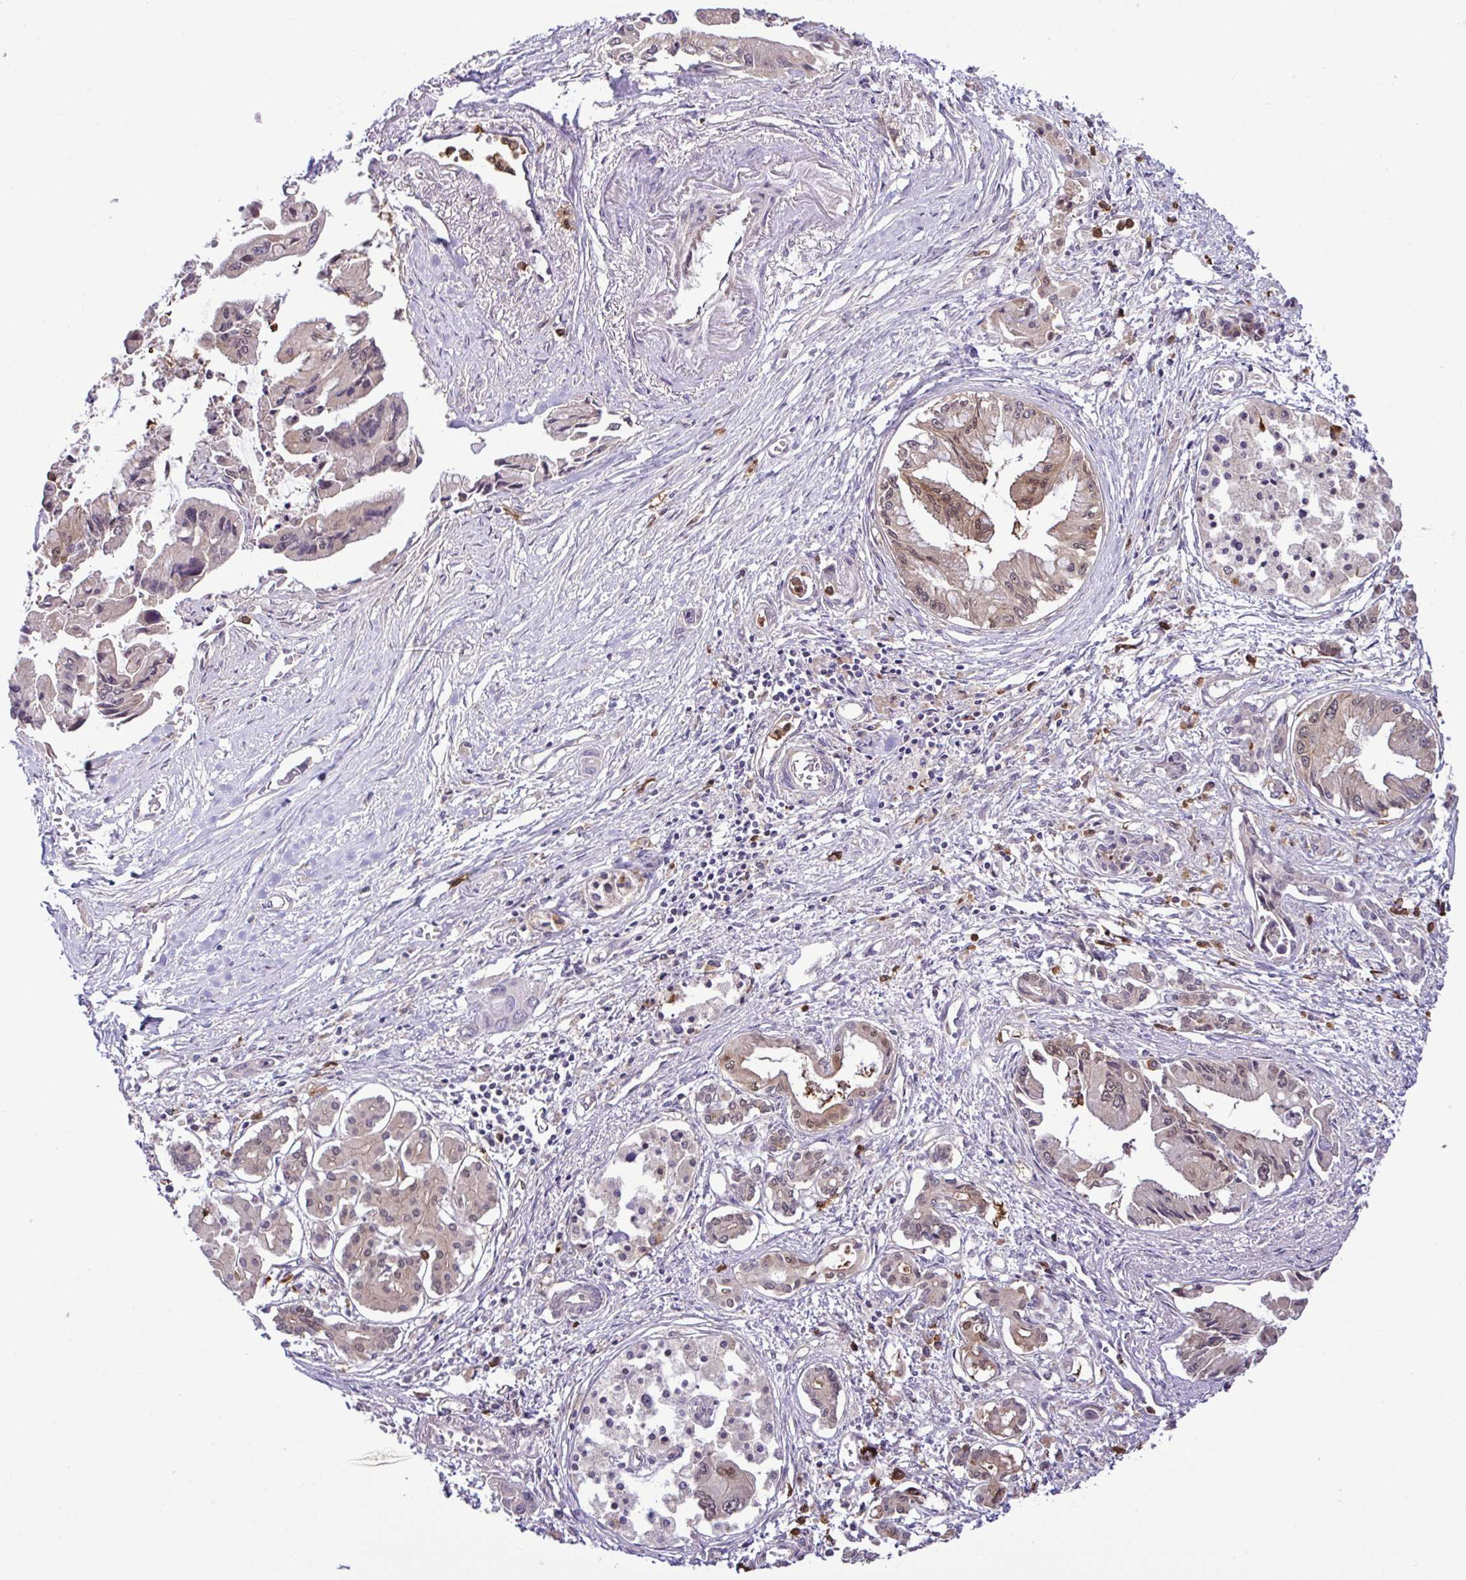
{"staining": {"intensity": "weak", "quantity": "<25%", "location": "cytoplasmic/membranous,nuclear"}, "tissue": "pancreatic cancer", "cell_type": "Tumor cells", "image_type": "cancer", "snomed": [{"axis": "morphology", "description": "Adenocarcinoma, NOS"}, {"axis": "topography", "description": "Pancreas"}], "caption": "Tumor cells show no significant expression in pancreatic cancer.", "gene": "CMPK1", "patient": {"sex": "male", "age": 84}}